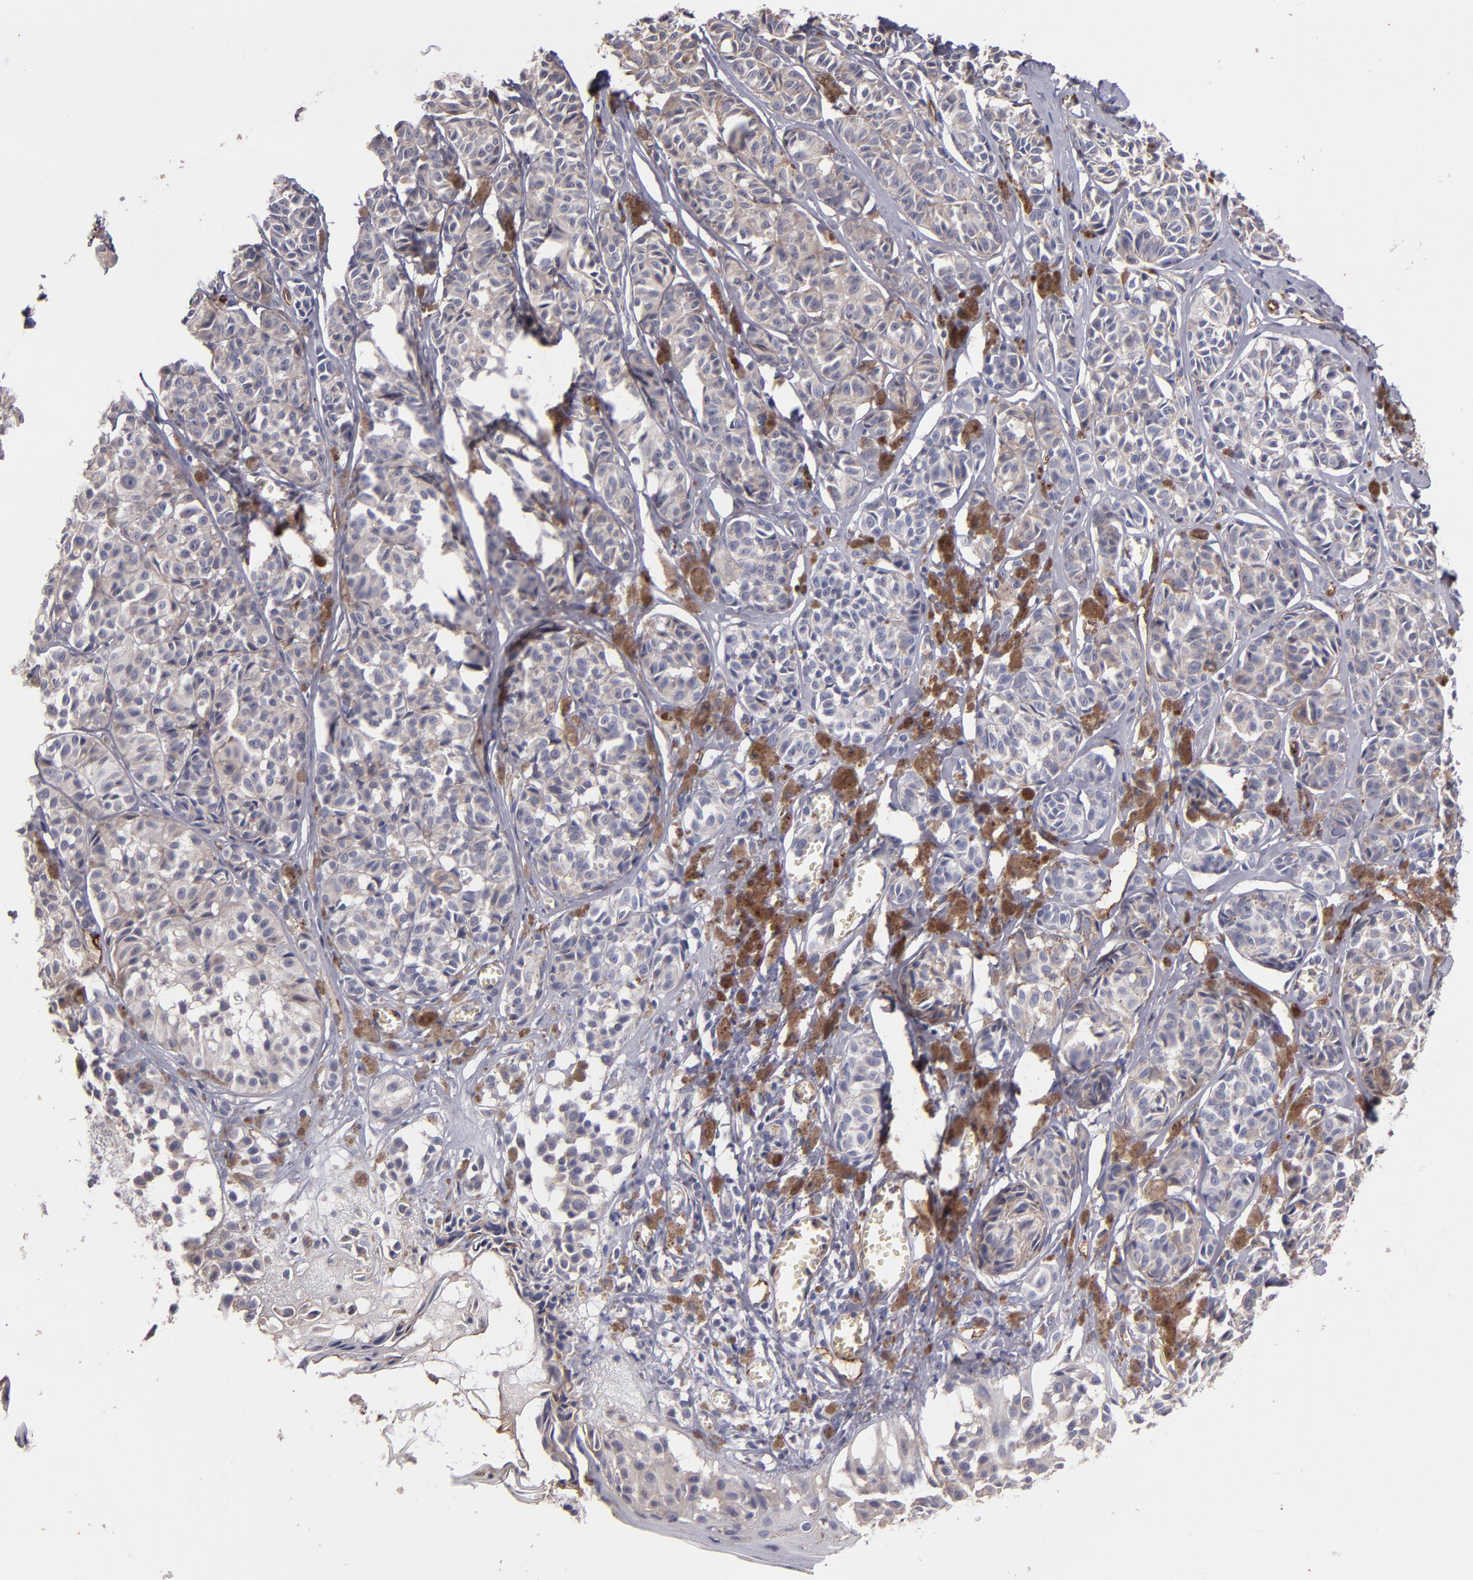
{"staining": {"intensity": "negative", "quantity": "none", "location": "none"}, "tissue": "melanoma", "cell_type": "Tumor cells", "image_type": "cancer", "snomed": [{"axis": "morphology", "description": "Malignant melanoma, NOS"}, {"axis": "topography", "description": "Skin"}], "caption": "Tumor cells show no significant protein expression in malignant melanoma.", "gene": "CLDN5", "patient": {"sex": "male", "age": 76}}